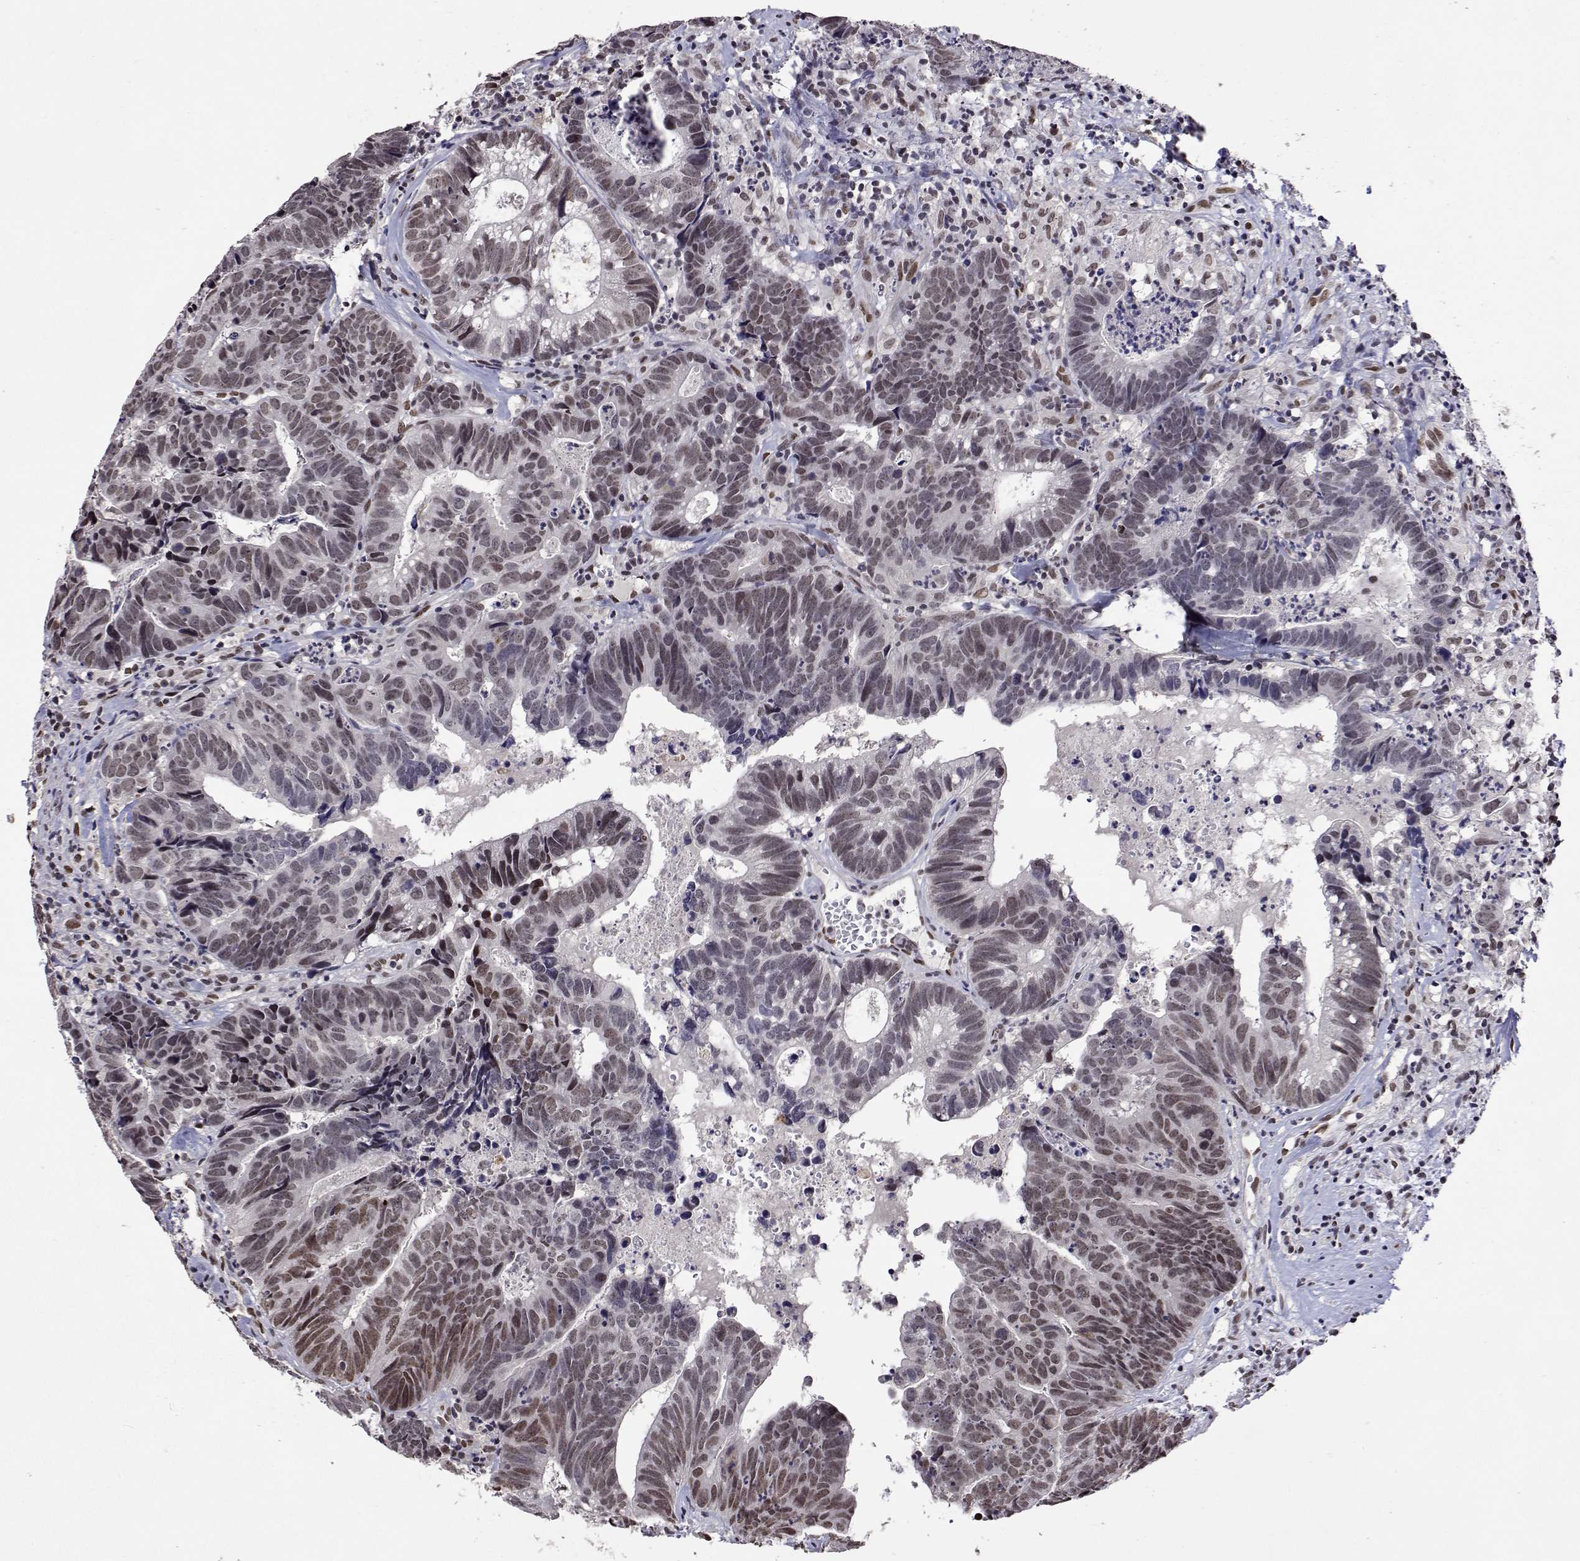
{"staining": {"intensity": "weak", "quantity": "25%-75%", "location": "nuclear"}, "tissue": "head and neck cancer", "cell_type": "Tumor cells", "image_type": "cancer", "snomed": [{"axis": "morphology", "description": "Adenocarcinoma, NOS"}, {"axis": "topography", "description": "Head-Neck"}], "caption": "High-magnification brightfield microscopy of adenocarcinoma (head and neck) stained with DAB (brown) and counterstained with hematoxylin (blue). tumor cells exhibit weak nuclear expression is seen in about25%-75% of cells.", "gene": "HNRNPA0", "patient": {"sex": "male", "age": 62}}